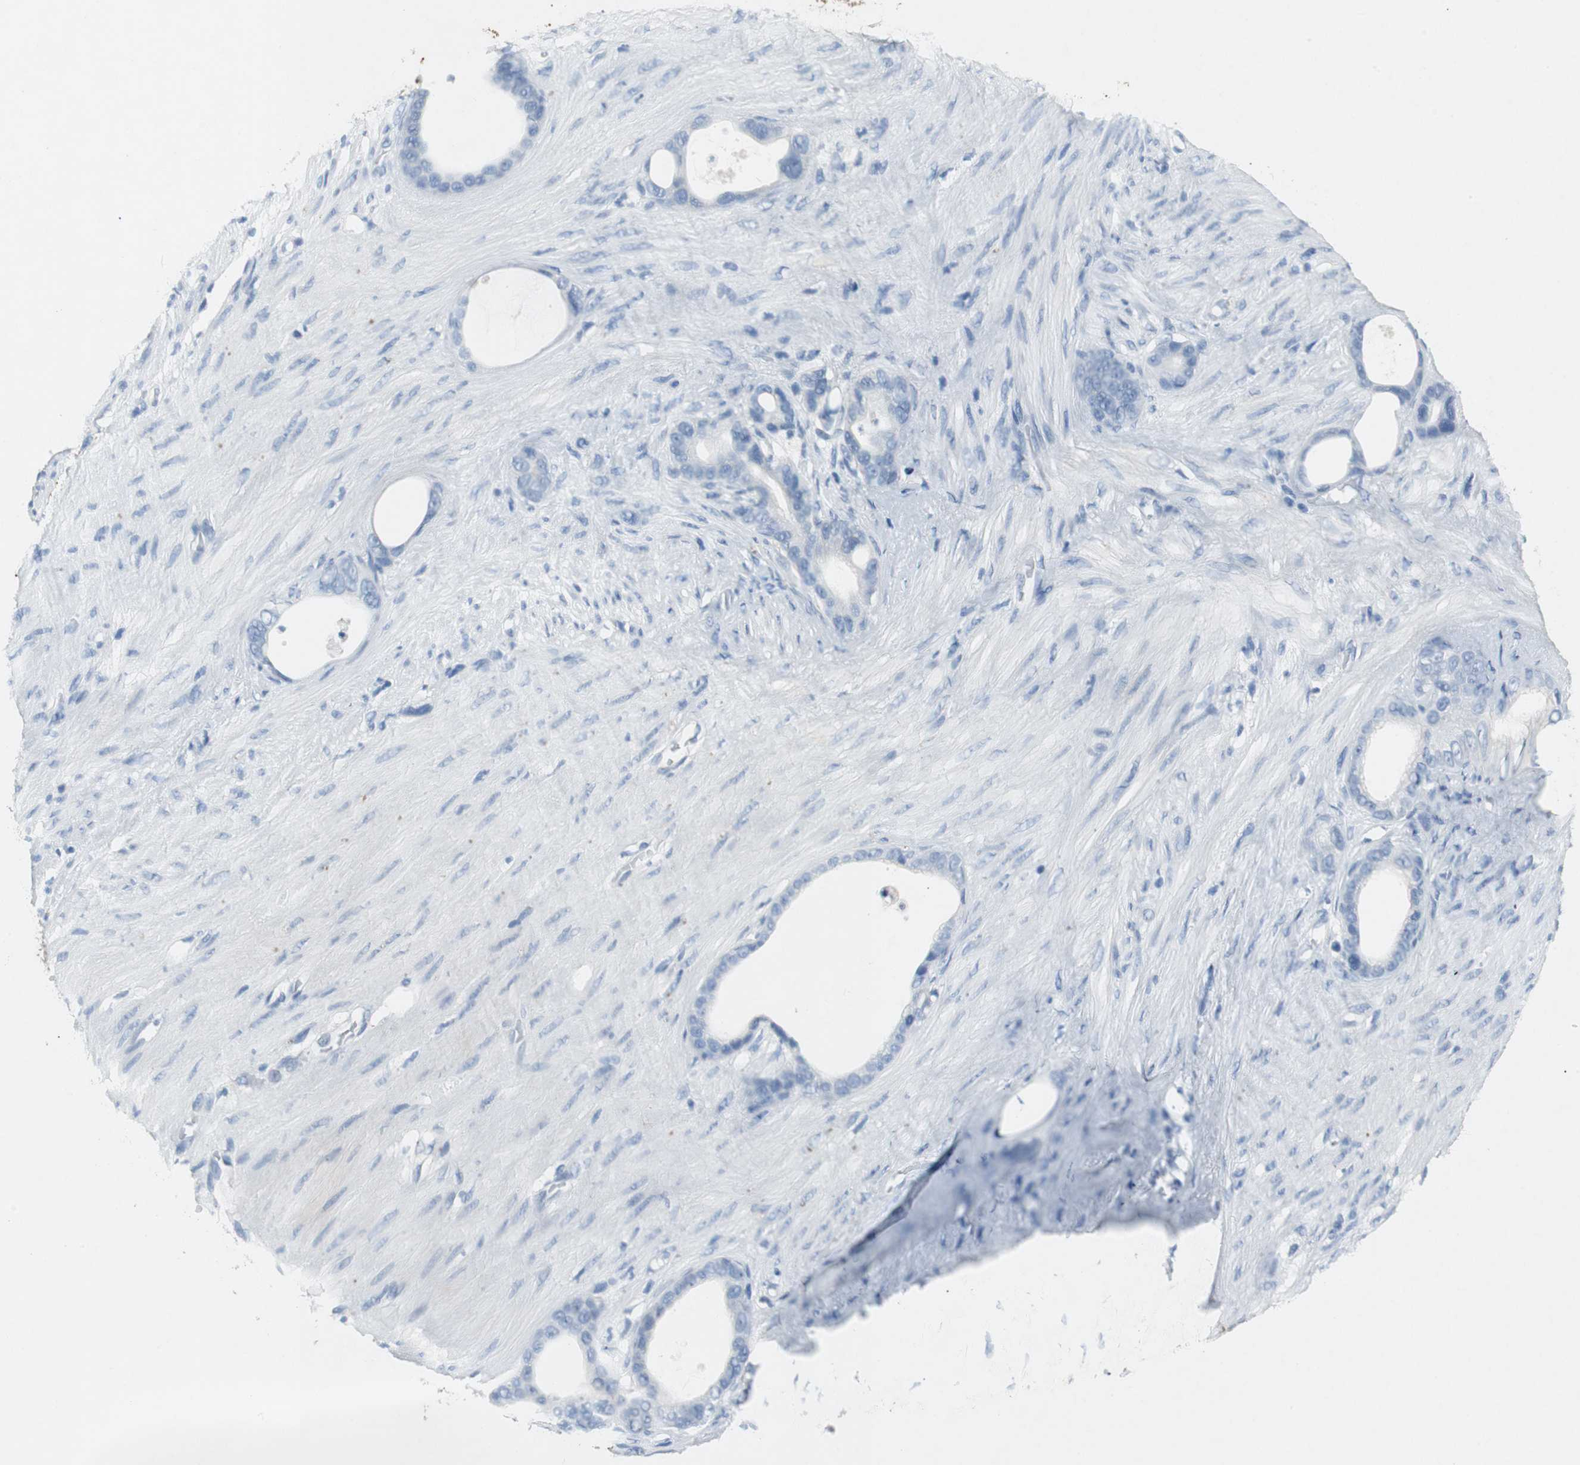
{"staining": {"intensity": "negative", "quantity": "none", "location": "none"}, "tissue": "stomach cancer", "cell_type": "Tumor cells", "image_type": "cancer", "snomed": [{"axis": "morphology", "description": "Adenocarcinoma, NOS"}, {"axis": "topography", "description": "Stomach"}], "caption": "Immunohistochemical staining of stomach cancer exhibits no significant expression in tumor cells.", "gene": "LRP2", "patient": {"sex": "female", "age": 75}}